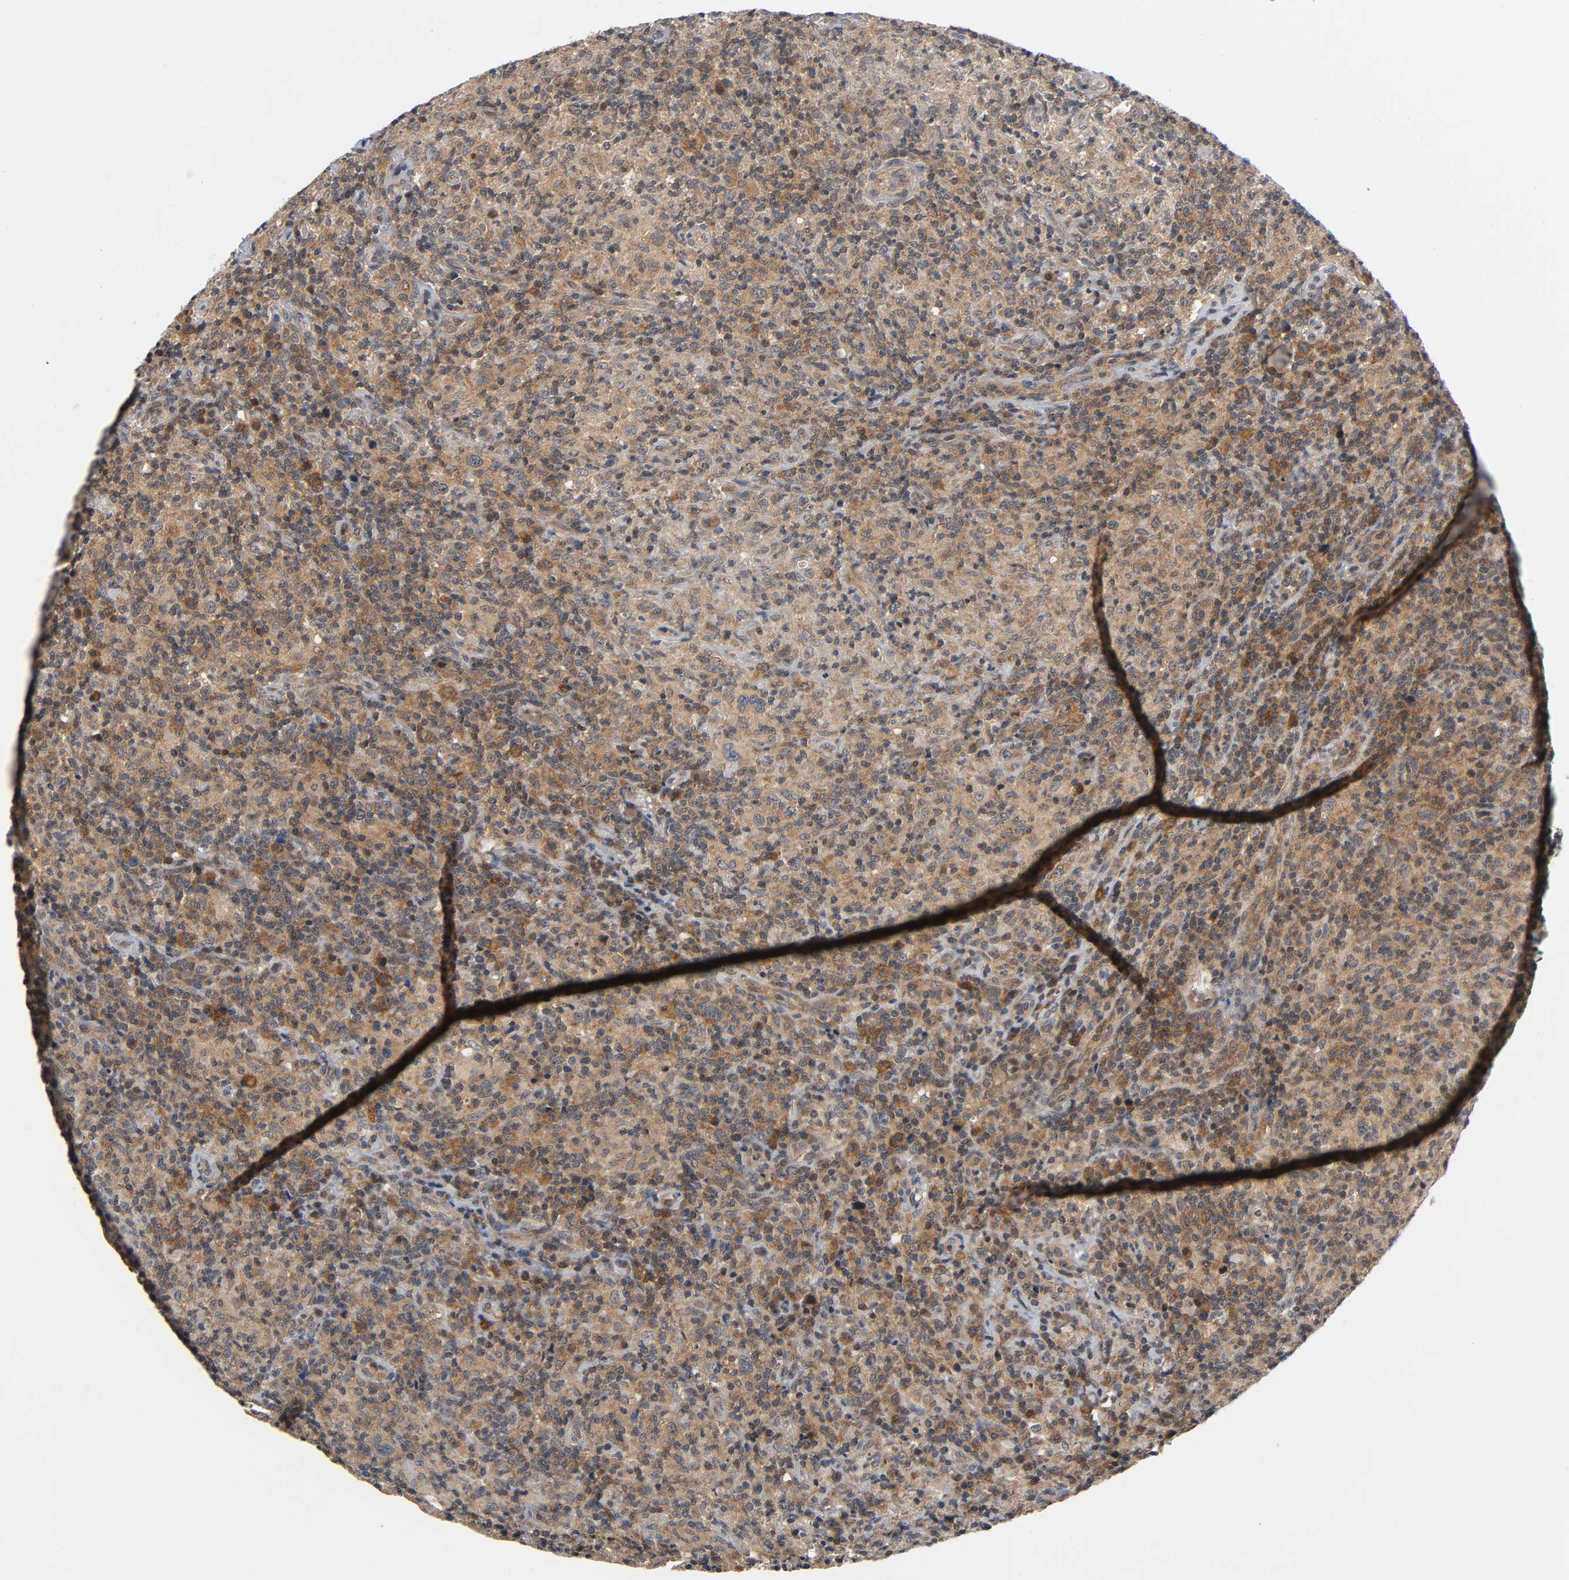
{"staining": {"intensity": "moderate", "quantity": ">75%", "location": "cytoplasmic/membranous"}, "tissue": "lymphoma", "cell_type": "Tumor cells", "image_type": "cancer", "snomed": [{"axis": "morphology", "description": "Hodgkin's disease, NOS"}, {"axis": "topography", "description": "Lymph node"}], "caption": "Protein analysis of lymphoma tissue demonstrates moderate cytoplasmic/membranous expression in approximately >75% of tumor cells. Using DAB (3,3'-diaminobenzidine) (brown) and hematoxylin (blue) stains, captured at high magnification using brightfield microscopy.", "gene": "MAPK8", "patient": {"sex": "male", "age": 65}}